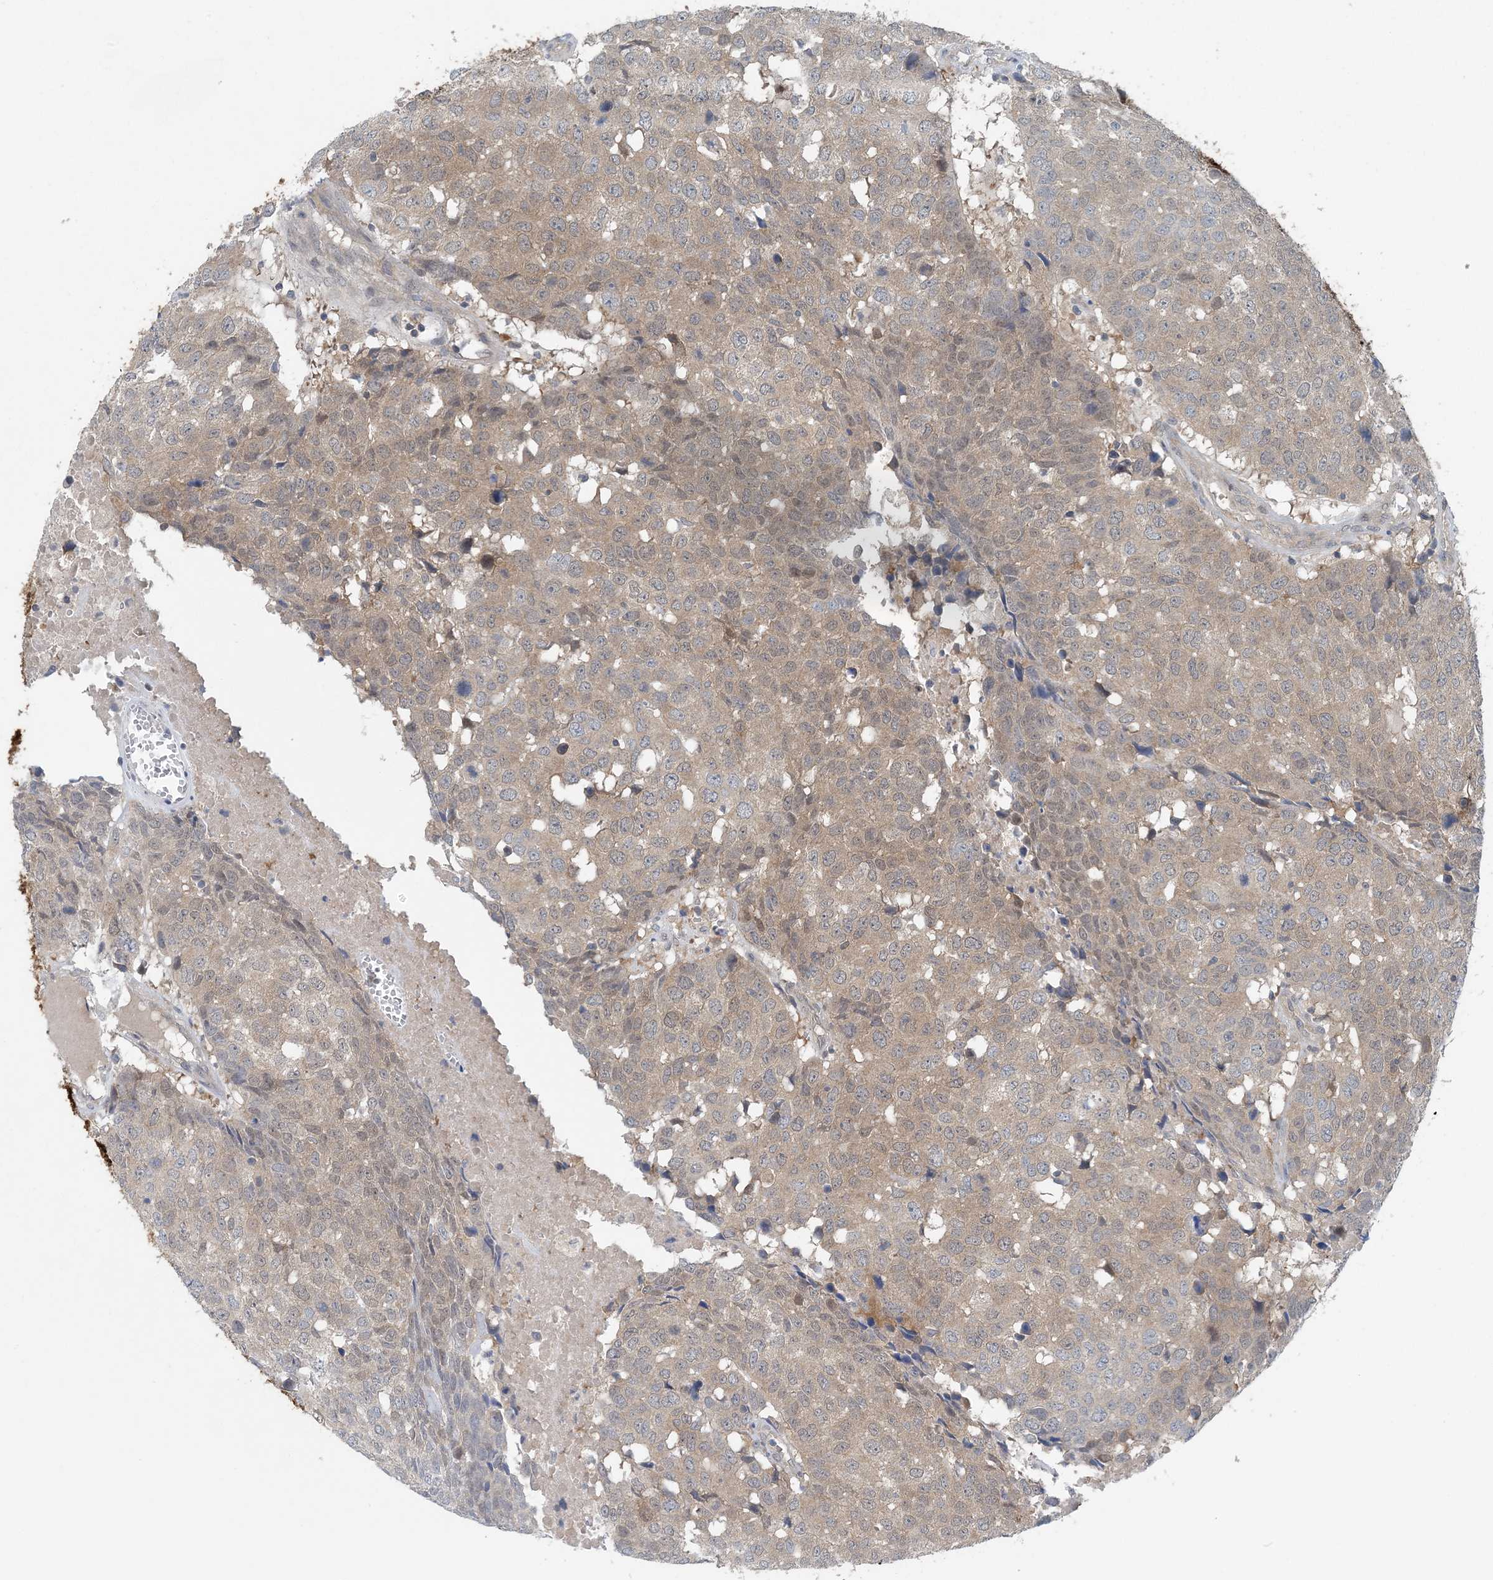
{"staining": {"intensity": "weak", "quantity": "25%-75%", "location": "cytoplasmic/membranous"}, "tissue": "head and neck cancer", "cell_type": "Tumor cells", "image_type": "cancer", "snomed": [{"axis": "morphology", "description": "Squamous cell carcinoma, NOS"}, {"axis": "topography", "description": "Head-Neck"}], "caption": "Immunohistochemistry (IHC) staining of head and neck squamous cell carcinoma, which shows low levels of weak cytoplasmic/membranous expression in about 25%-75% of tumor cells indicating weak cytoplasmic/membranous protein expression. The staining was performed using DAB (brown) for protein detection and nuclei were counterstained in hematoxylin (blue).", "gene": "HIKESHI", "patient": {"sex": "male", "age": 66}}